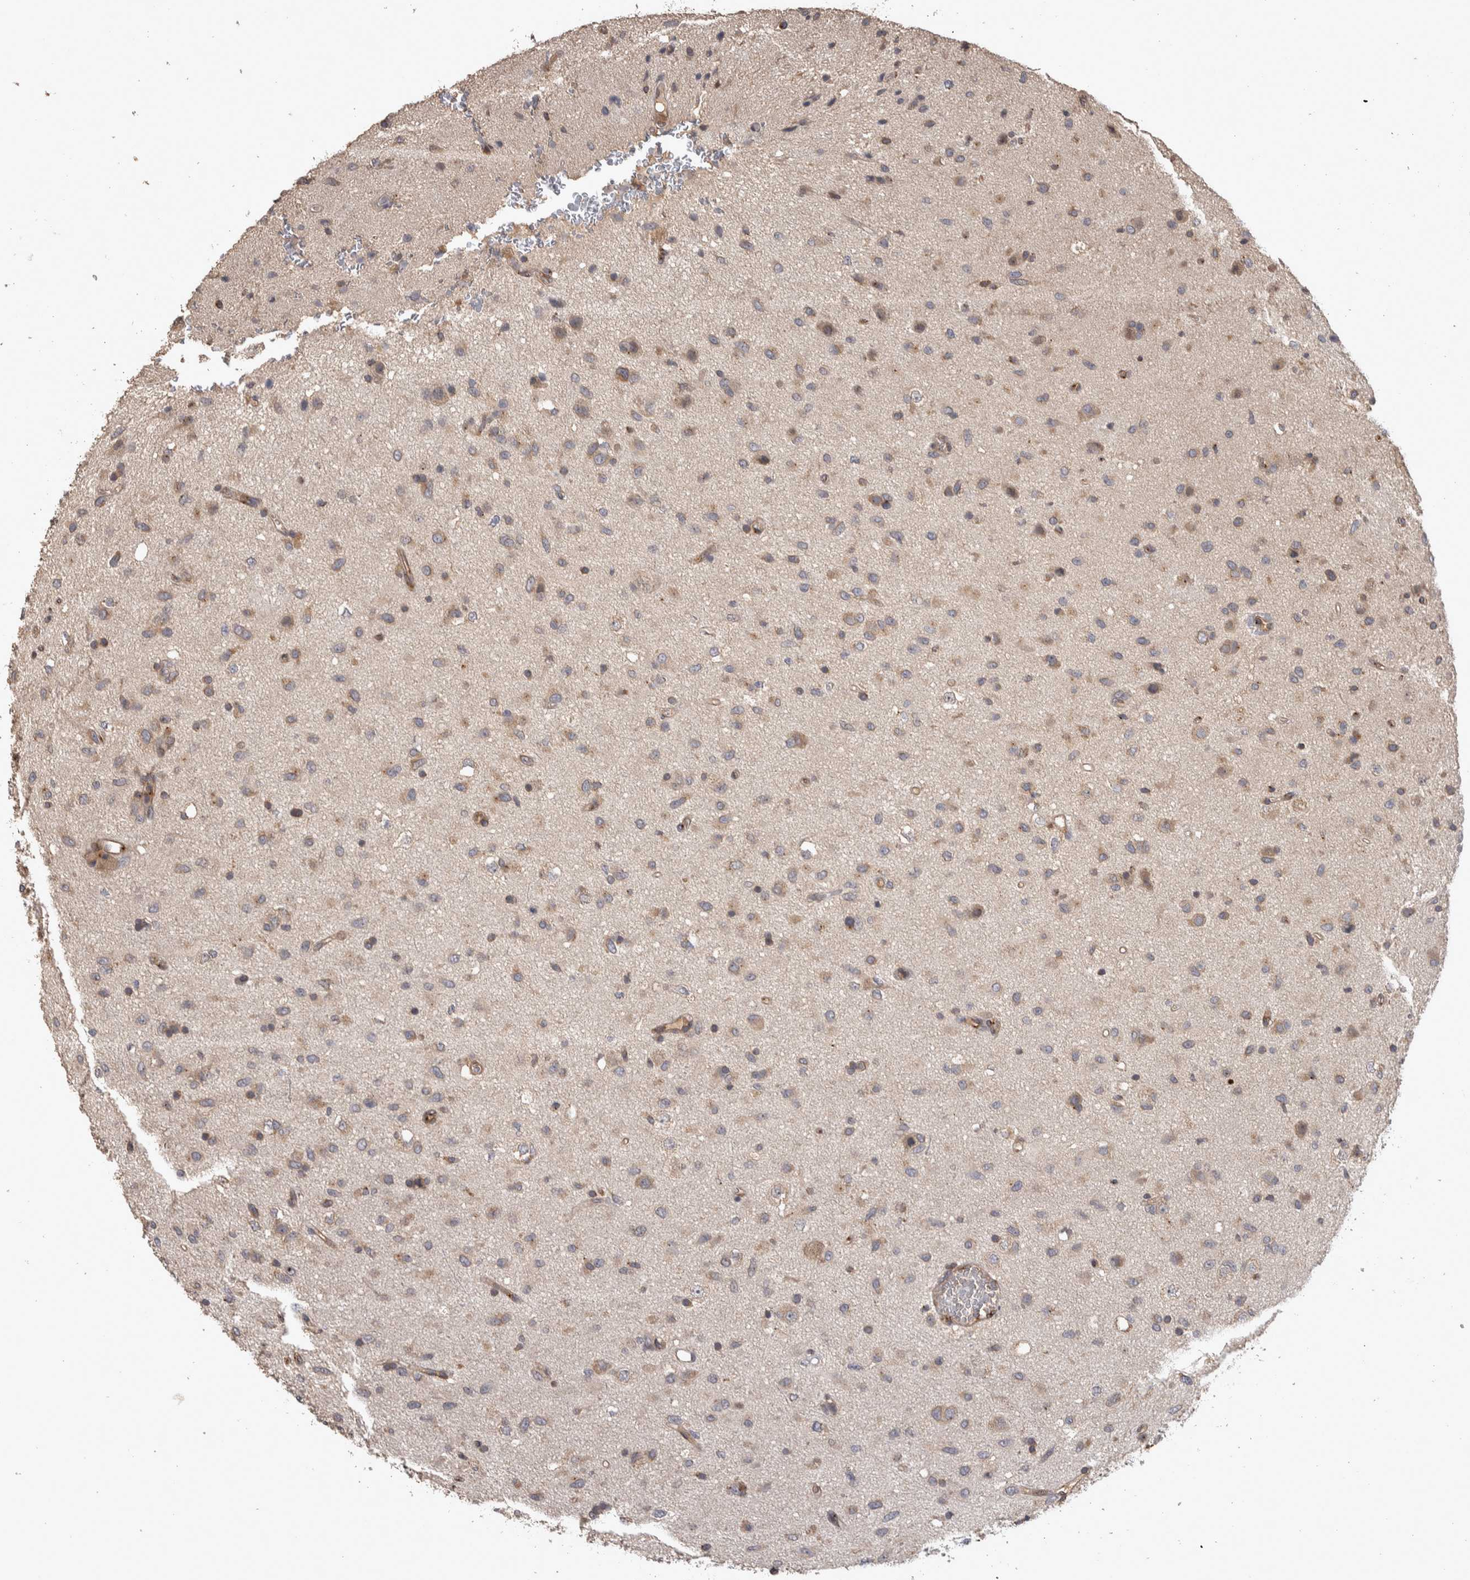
{"staining": {"intensity": "moderate", "quantity": ">75%", "location": "cytoplasmic/membranous"}, "tissue": "glioma", "cell_type": "Tumor cells", "image_type": "cancer", "snomed": [{"axis": "morphology", "description": "Glioma, malignant, Low grade"}, {"axis": "topography", "description": "Brain"}], "caption": "A brown stain shows moderate cytoplasmic/membranous staining of a protein in human malignant glioma (low-grade) tumor cells.", "gene": "IFRD1", "patient": {"sex": "male", "age": 77}}